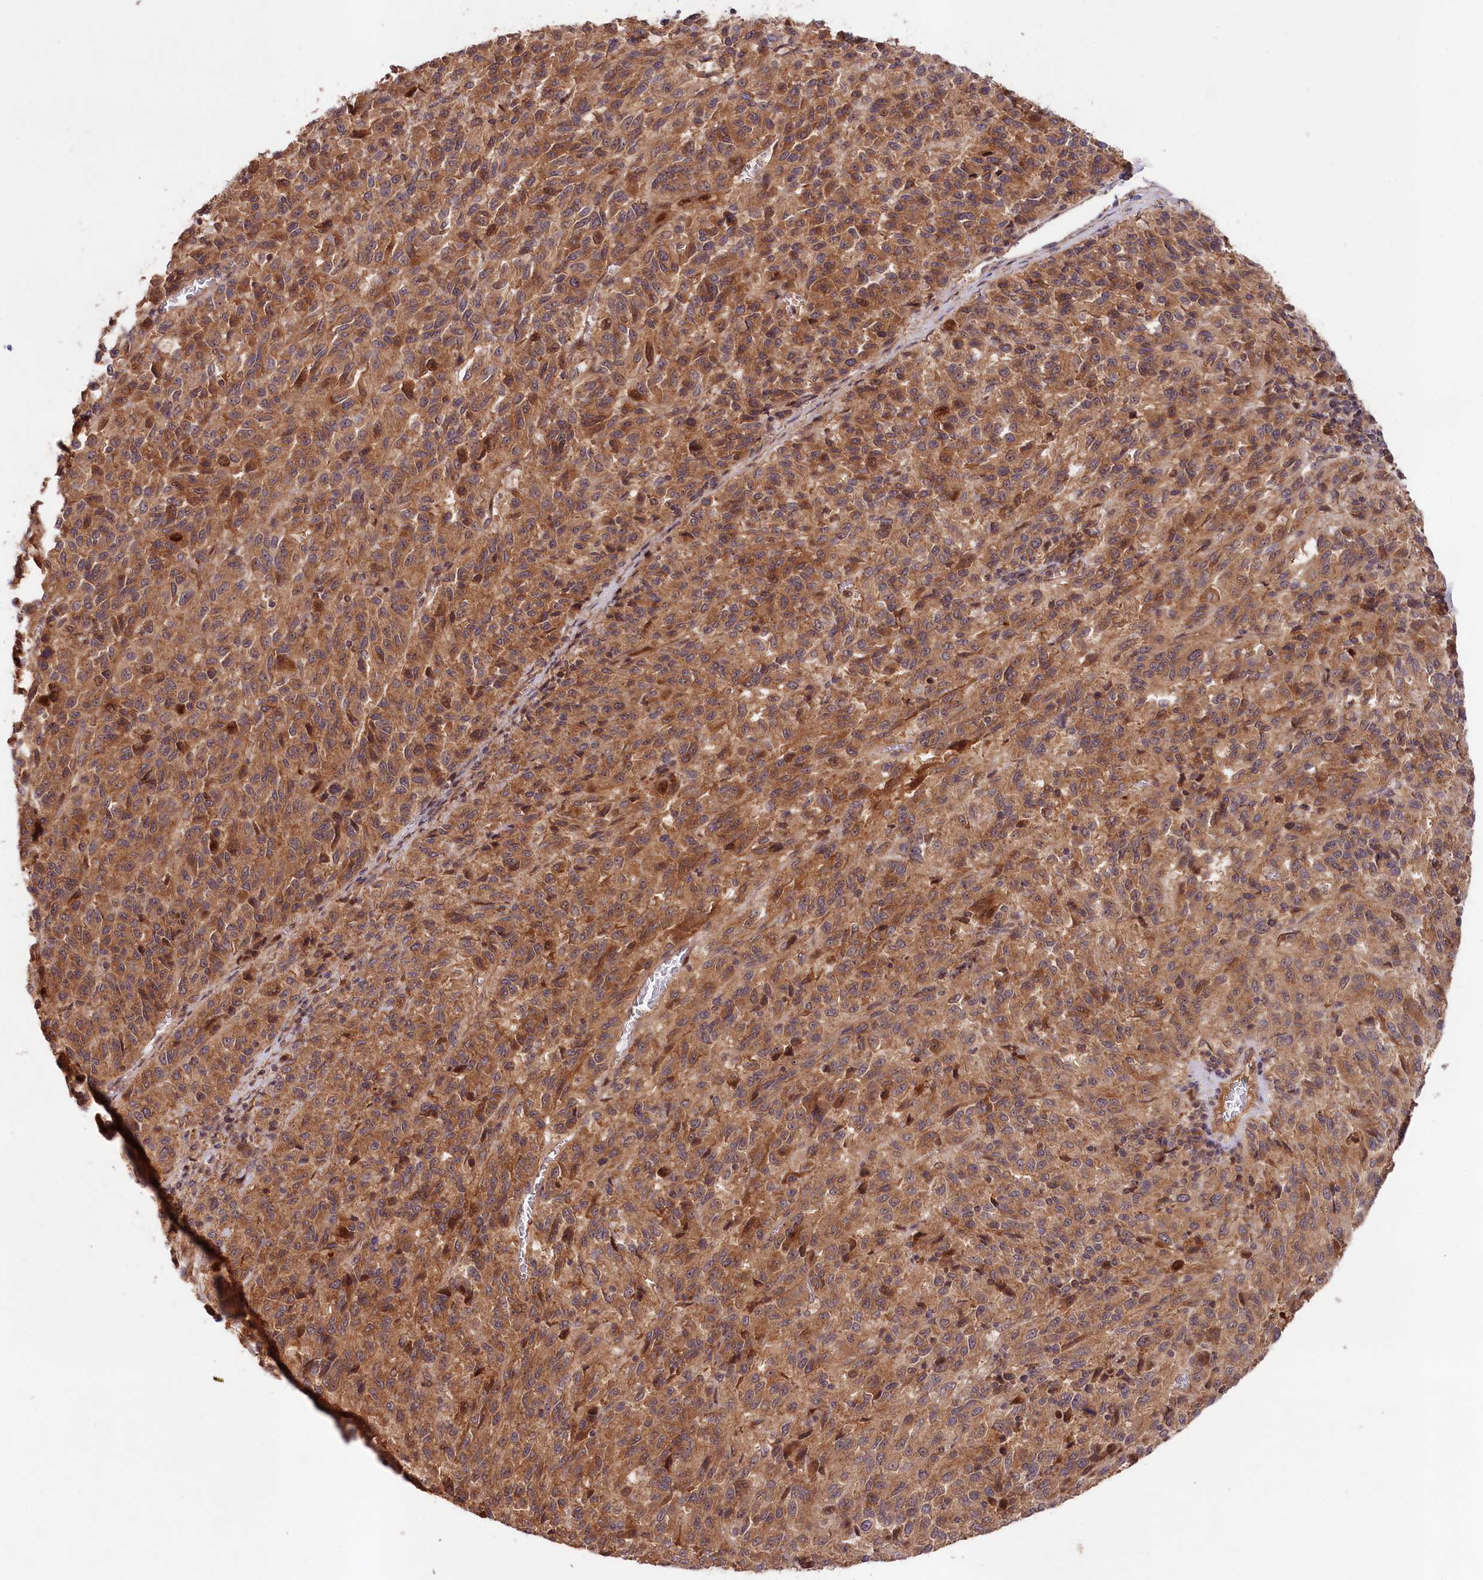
{"staining": {"intensity": "strong", "quantity": ">75%", "location": "cytoplasmic/membranous"}, "tissue": "melanoma", "cell_type": "Tumor cells", "image_type": "cancer", "snomed": [{"axis": "morphology", "description": "Malignant melanoma, Metastatic site"}, {"axis": "topography", "description": "Lung"}], "caption": "An image of melanoma stained for a protein displays strong cytoplasmic/membranous brown staining in tumor cells. The staining was performed using DAB, with brown indicating positive protein expression. Nuclei are stained blue with hematoxylin.", "gene": "NEDD1", "patient": {"sex": "male", "age": 64}}